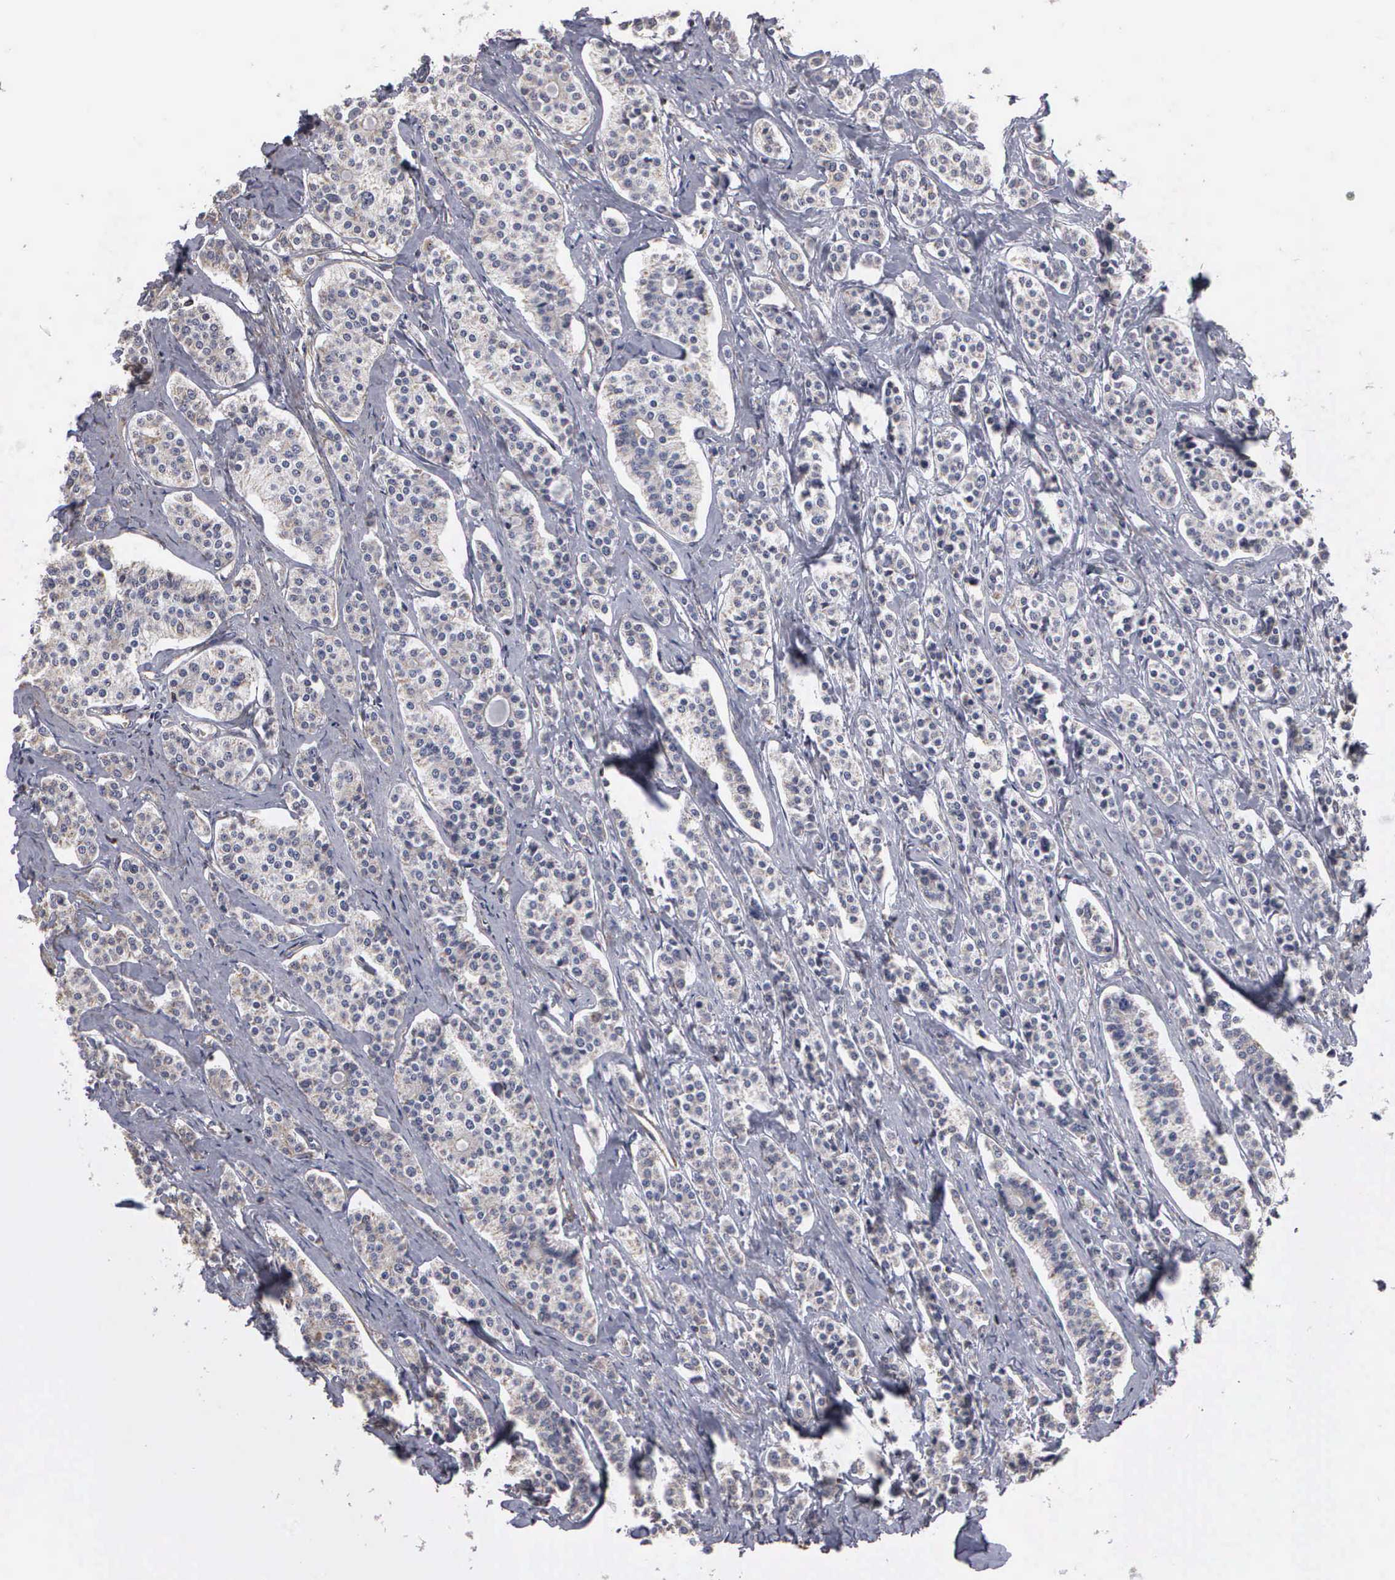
{"staining": {"intensity": "weak", "quantity": "<25%", "location": "cytoplasmic/membranous"}, "tissue": "carcinoid", "cell_type": "Tumor cells", "image_type": "cancer", "snomed": [{"axis": "morphology", "description": "Carcinoid, malignant, NOS"}, {"axis": "topography", "description": "Small intestine"}], "caption": "IHC image of human malignant carcinoid stained for a protein (brown), which displays no staining in tumor cells. Brightfield microscopy of immunohistochemistry stained with DAB (3,3'-diaminobenzidine) (brown) and hematoxylin (blue), captured at high magnification.", "gene": "NGDN", "patient": {"sex": "male", "age": 63}}